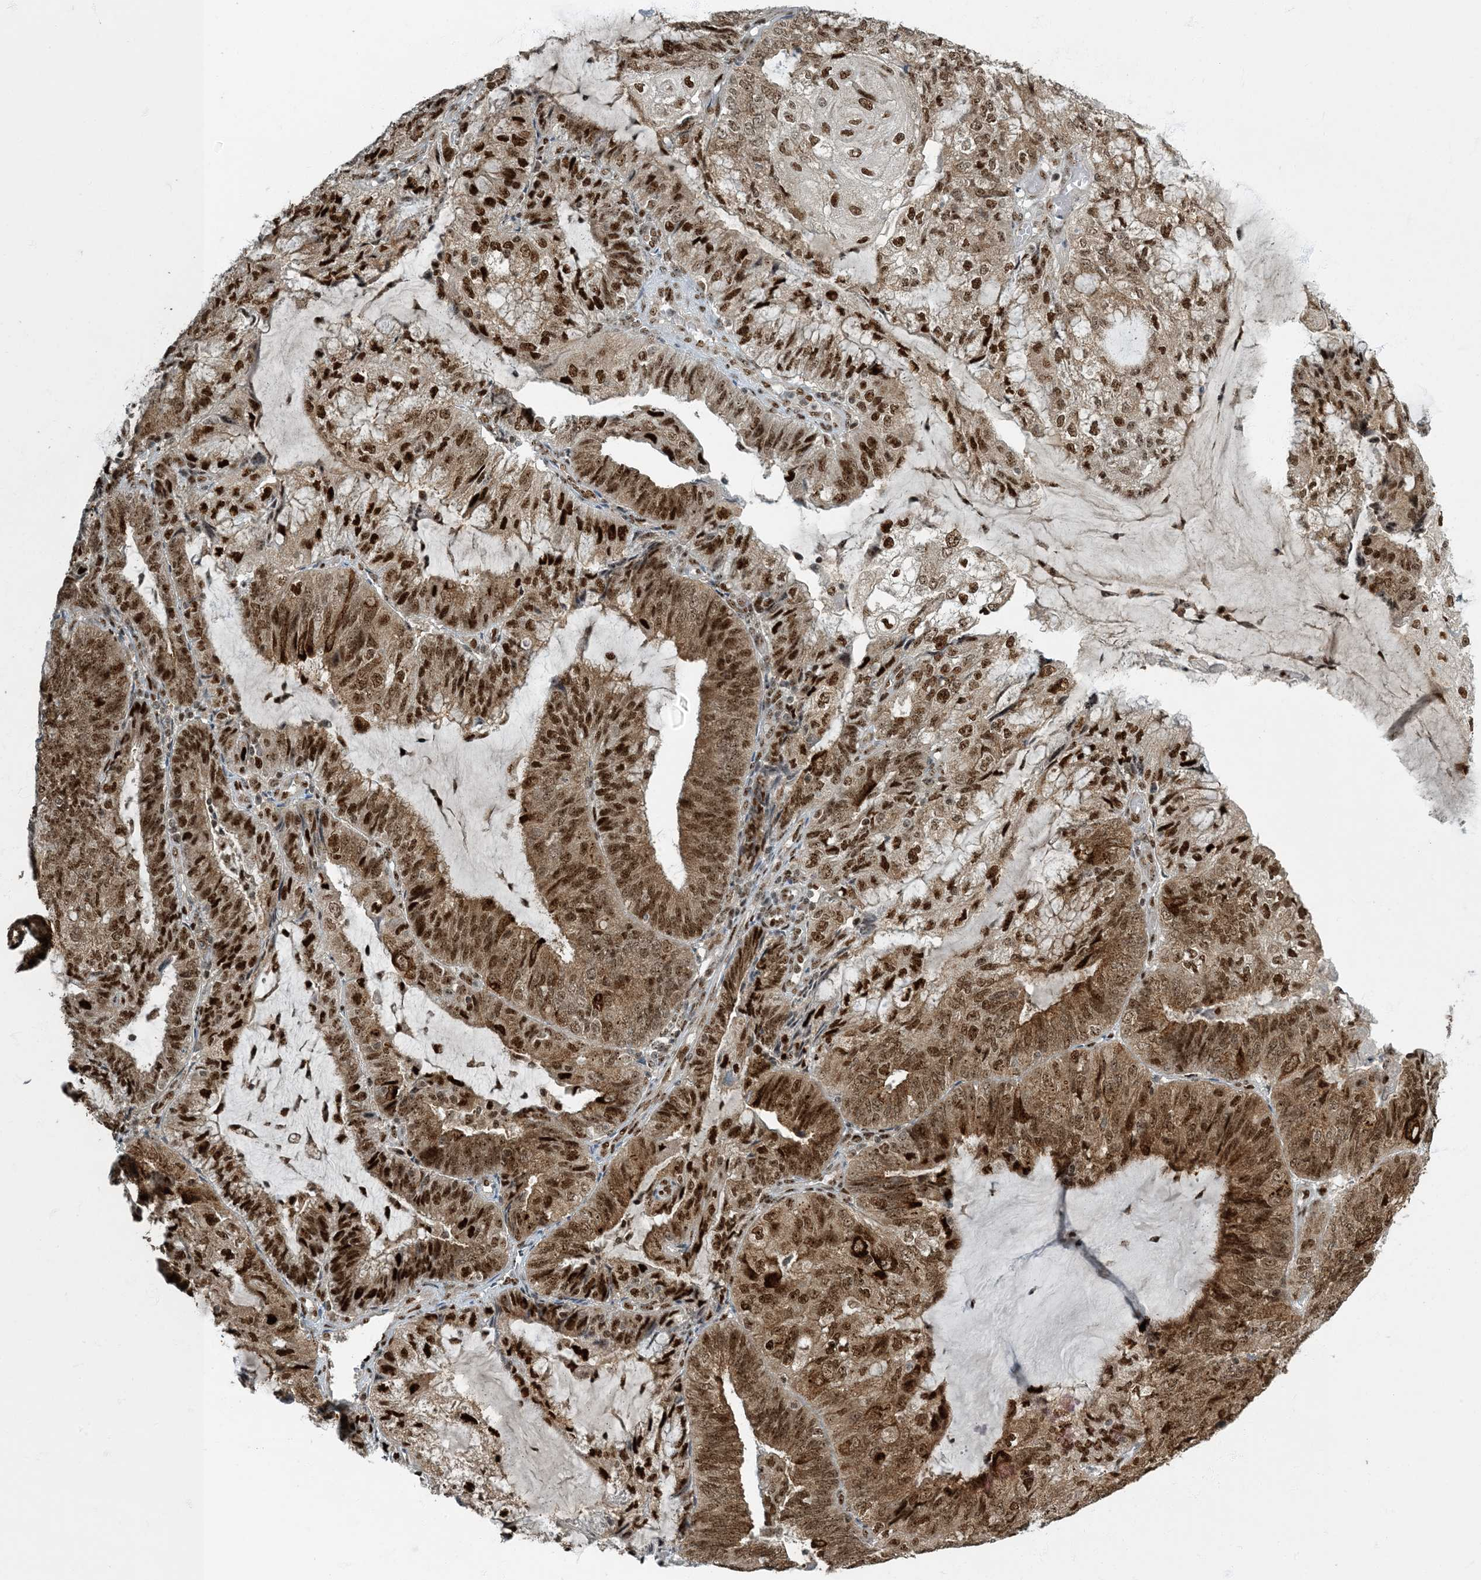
{"staining": {"intensity": "strong", "quantity": ">75%", "location": "cytoplasmic/membranous,nuclear"}, "tissue": "endometrial cancer", "cell_type": "Tumor cells", "image_type": "cancer", "snomed": [{"axis": "morphology", "description": "Adenocarcinoma, NOS"}, {"axis": "topography", "description": "Endometrium"}], "caption": "Immunohistochemical staining of adenocarcinoma (endometrial) demonstrates high levels of strong cytoplasmic/membranous and nuclear protein expression in about >75% of tumor cells.", "gene": "MBD1", "patient": {"sex": "female", "age": 81}}